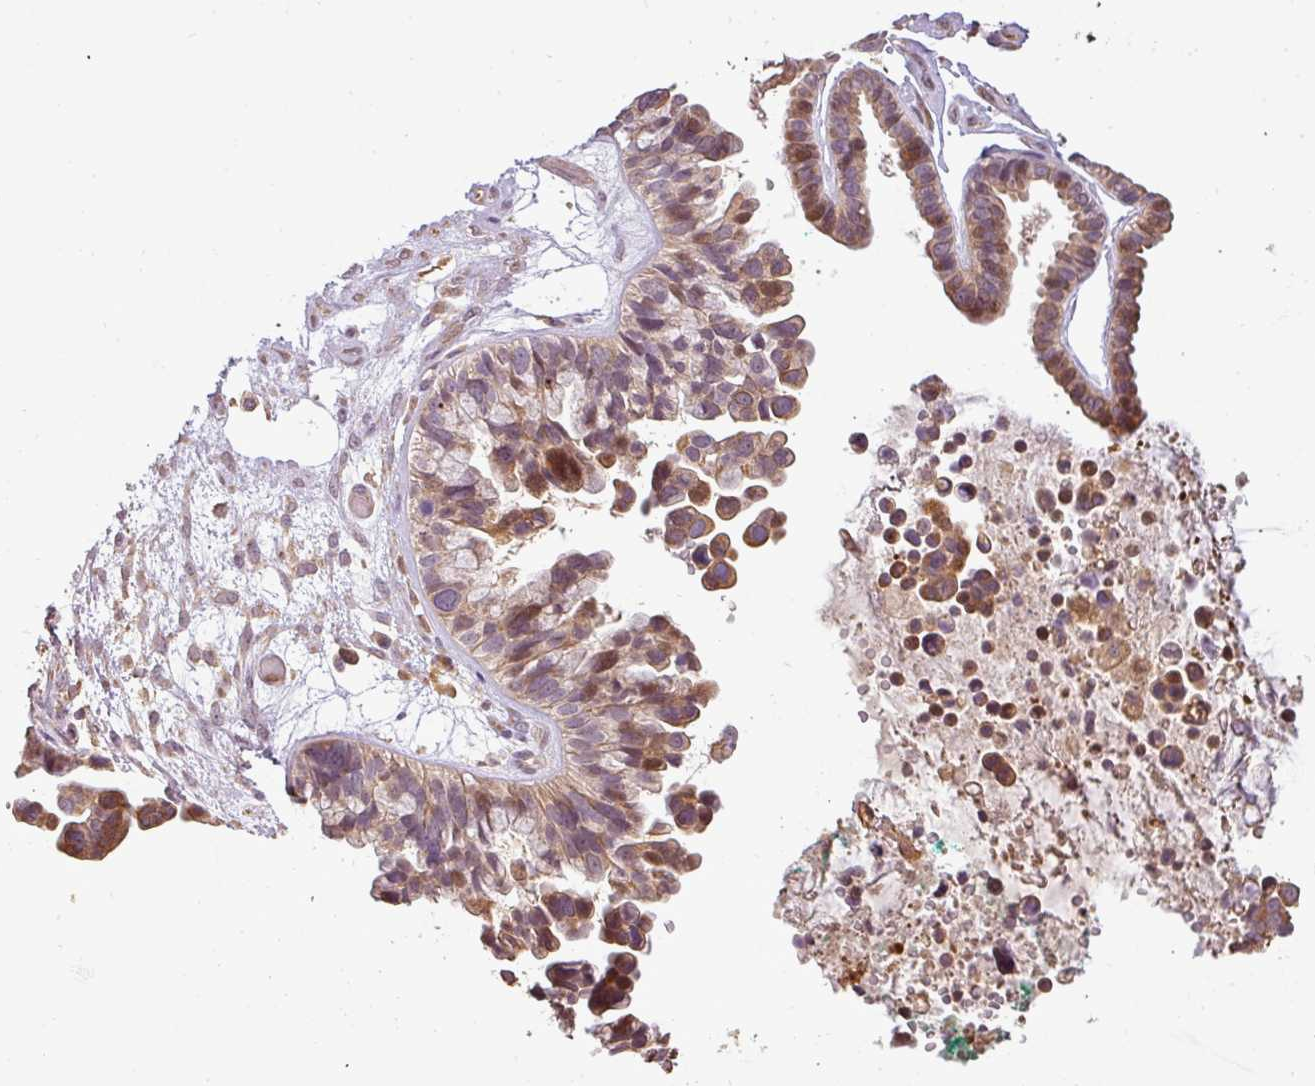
{"staining": {"intensity": "moderate", "quantity": ">75%", "location": "cytoplasmic/membranous"}, "tissue": "ovarian cancer", "cell_type": "Tumor cells", "image_type": "cancer", "snomed": [{"axis": "morphology", "description": "Cystadenocarcinoma, serous, NOS"}, {"axis": "topography", "description": "Ovary"}], "caption": "Serous cystadenocarcinoma (ovarian) stained with a protein marker shows moderate staining in tumor cells.", "gene": "FAIM", "patient": {"sex": "female", "age": 56}}